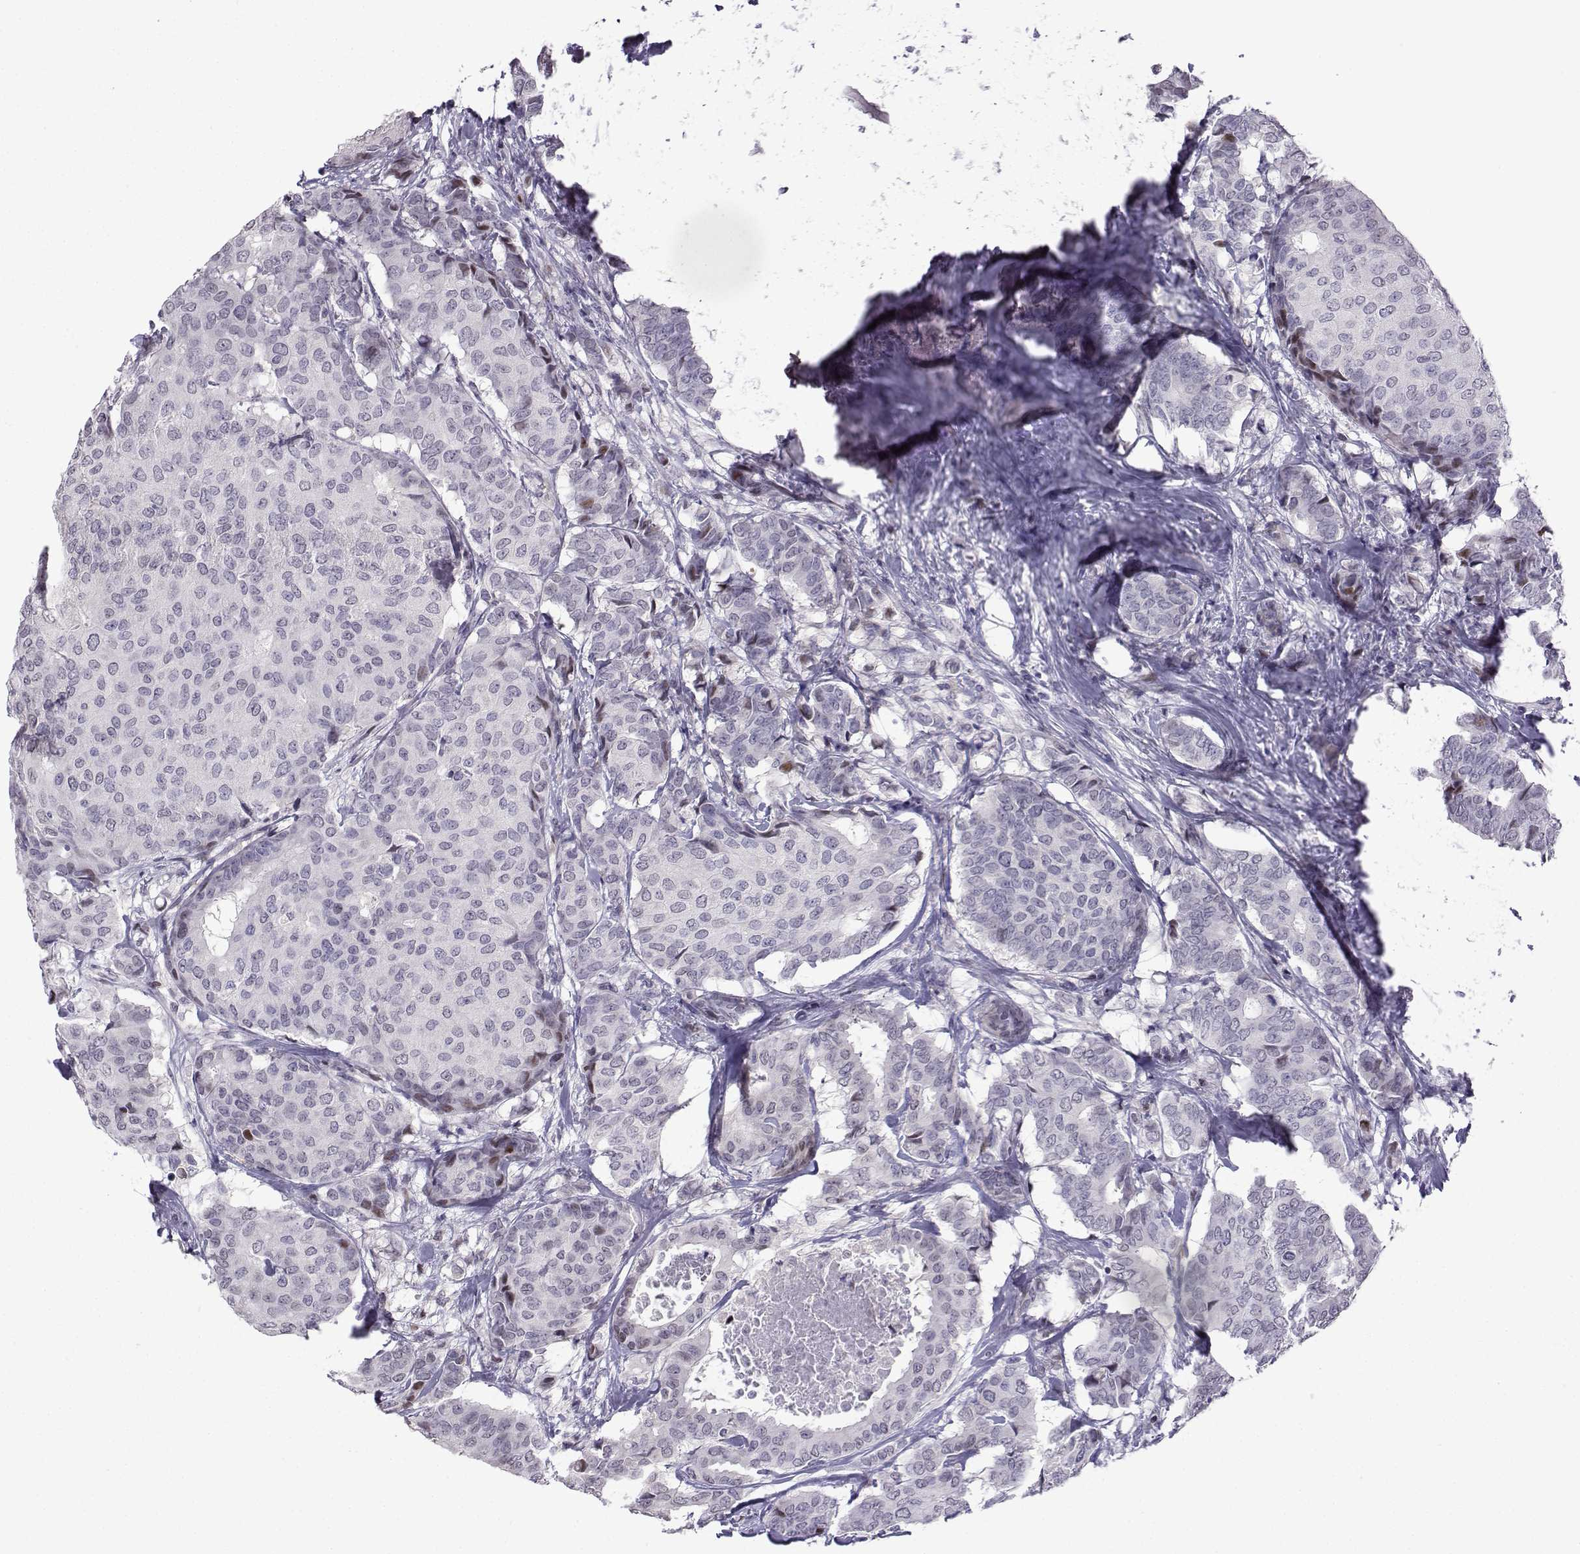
{"staining": {"intensity": "weak", "quantity": "<25%", "location": "nuclear"}, "tissue": "breast cancer", "cell_type": "Tumor cells", "image_type": "cancer", "snomed": [{"axis": "morphology", "description": "Duct carcinoma"}, {"axis": "topography", "description": "Breast"}], "caption": "DAB immunohistochemical staining of human breast cancer (intraductal carcinoma) demonstrates no significant staining in tumor cells.", "gene": "CFAP70", "patient": {"sex": "female", "age": 75}}